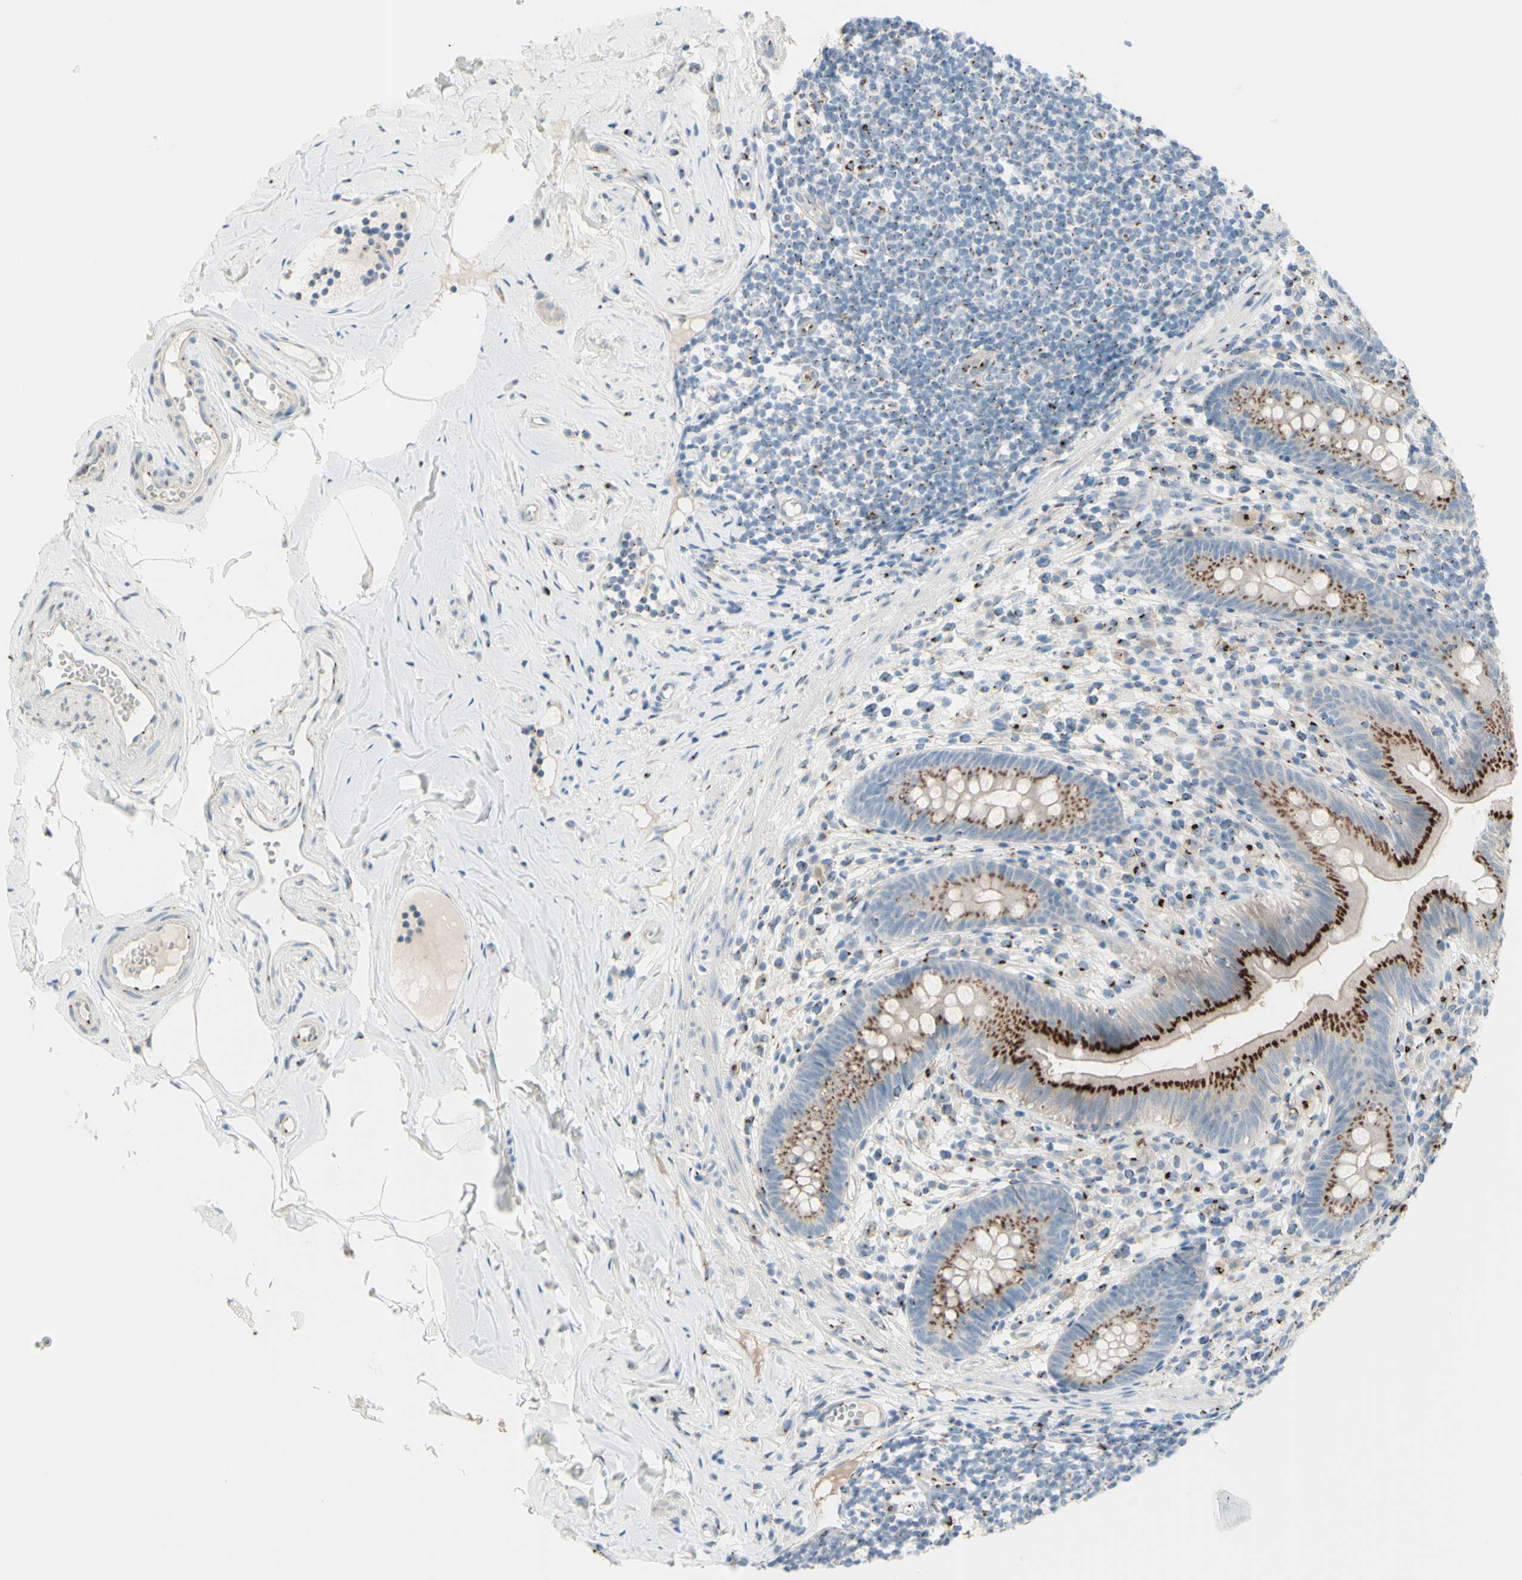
{"staining": {"intensity": "strong", "quantity": ">75%", "location": "cytoplasmic/membranous"}, "tissue": "appendix", "cell_type": "Glandular cells", "image_type": "normal", "snomed": [{"axis": "morphology", "description": "Normal tissue, NOS"}, {"axis": "topography", "description": "Appendix"}], "caption": "A brown stain labels strong cytoplasmic/membranous staining of a protein in glandular cells of benign appendix. The protein is shown in brown color, while the nuclei are stained blue.", "gene": "B4GALT1", "patient": {"sex": "male", "age": 52}}